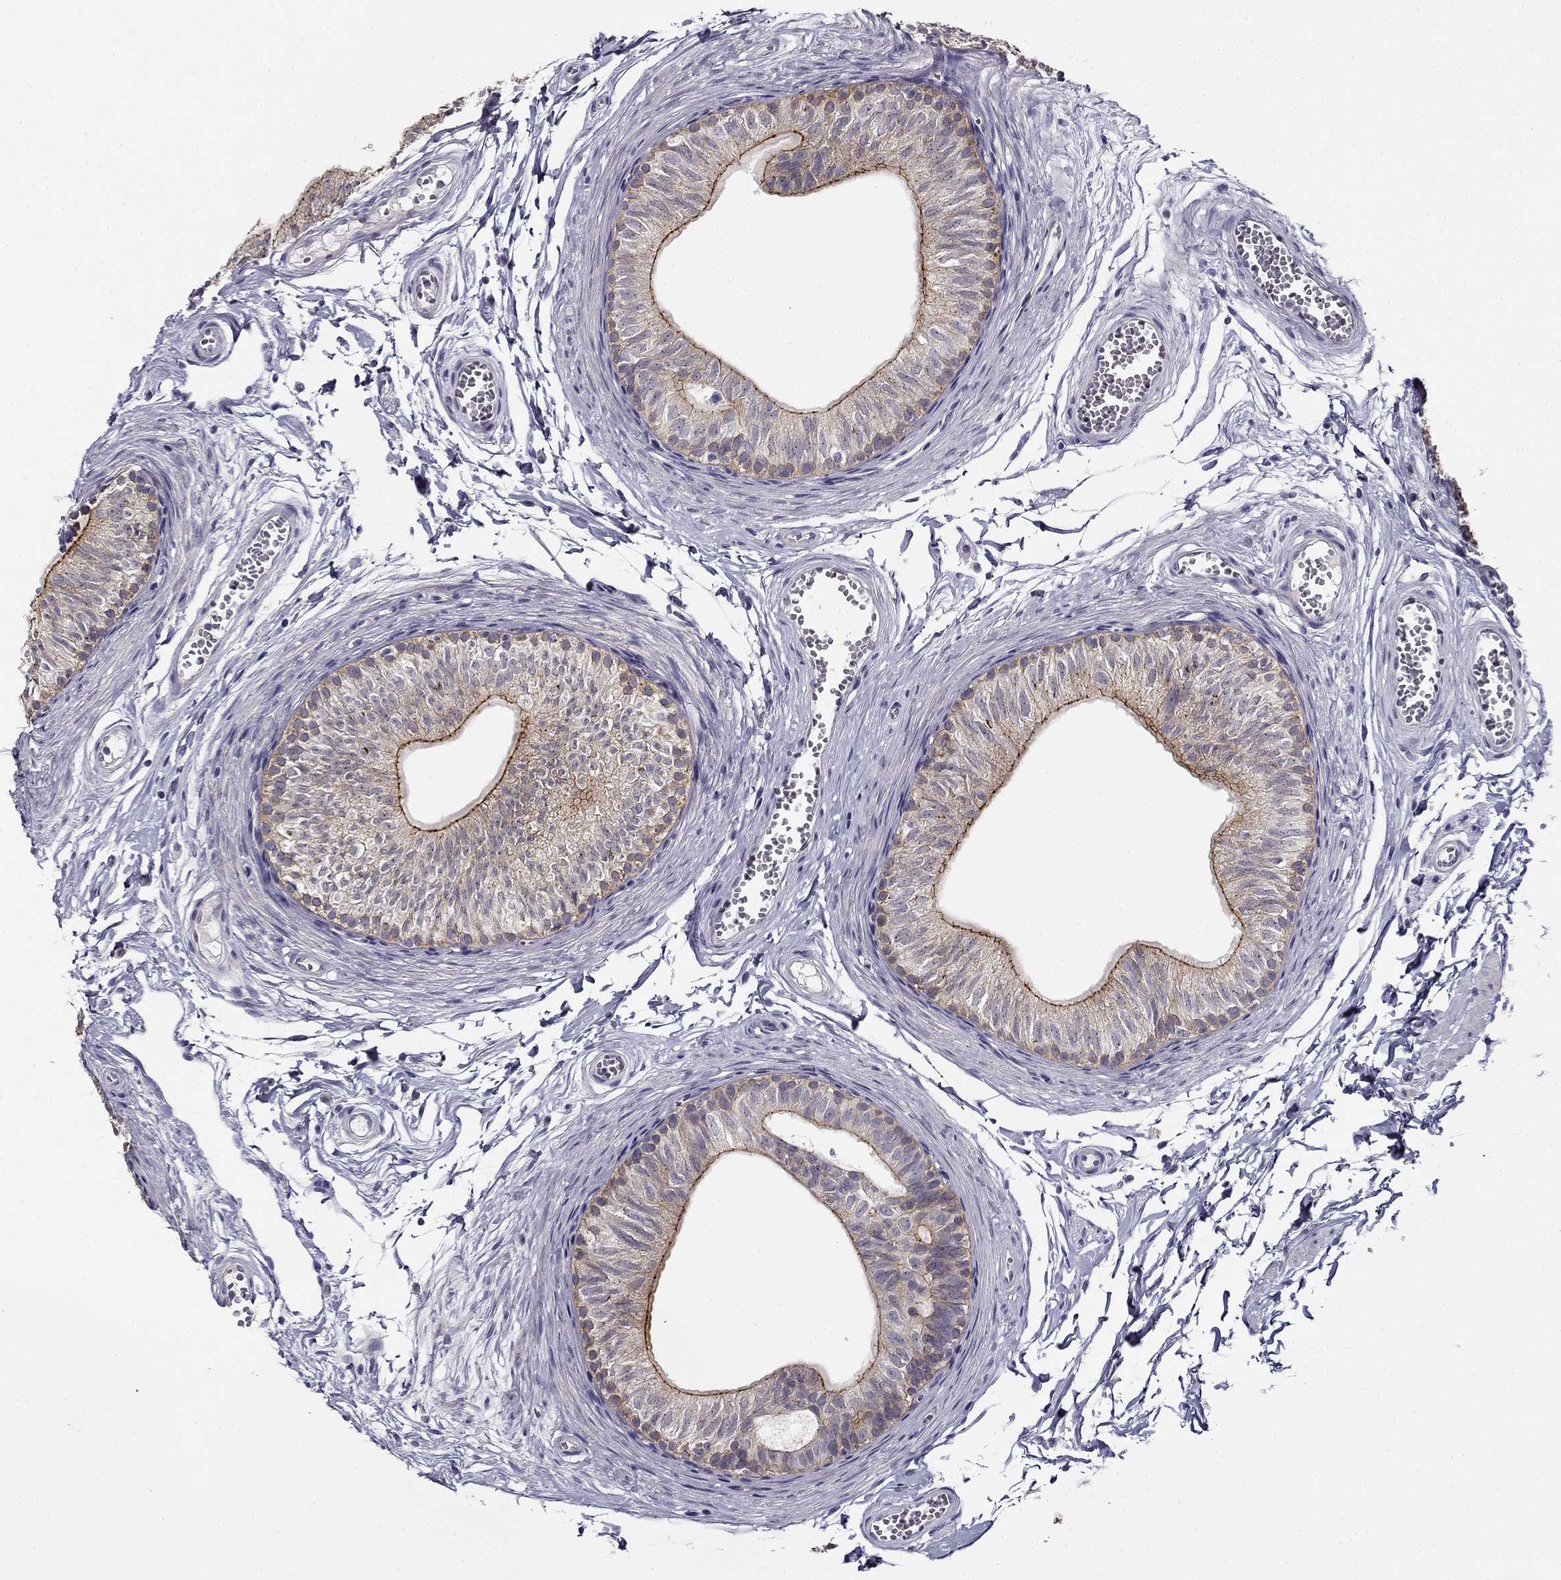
{"staining": {"intensity": "strong", "quantity": "25%-75%", "location": "cytoplasmic/membranous"}, "tissue": "epididymis", "cell_type": "Glandular cells", "image_type": "normal", "snomed": [{"axis": "morphology", "description": "Normal tissue, NOS"}, {"axis": "topography", "description": "Epididymis"}], "caption": "Glandular cells demonstrate high levels of strong cytoplasmic/membranous expression in about 25%-75% of cells in unremarkable epididymis. (Brightfield microscopy of DAB IHC at high magnification).", "gene": "CNR1", "patient": {"sex": "male", "age": 22}}